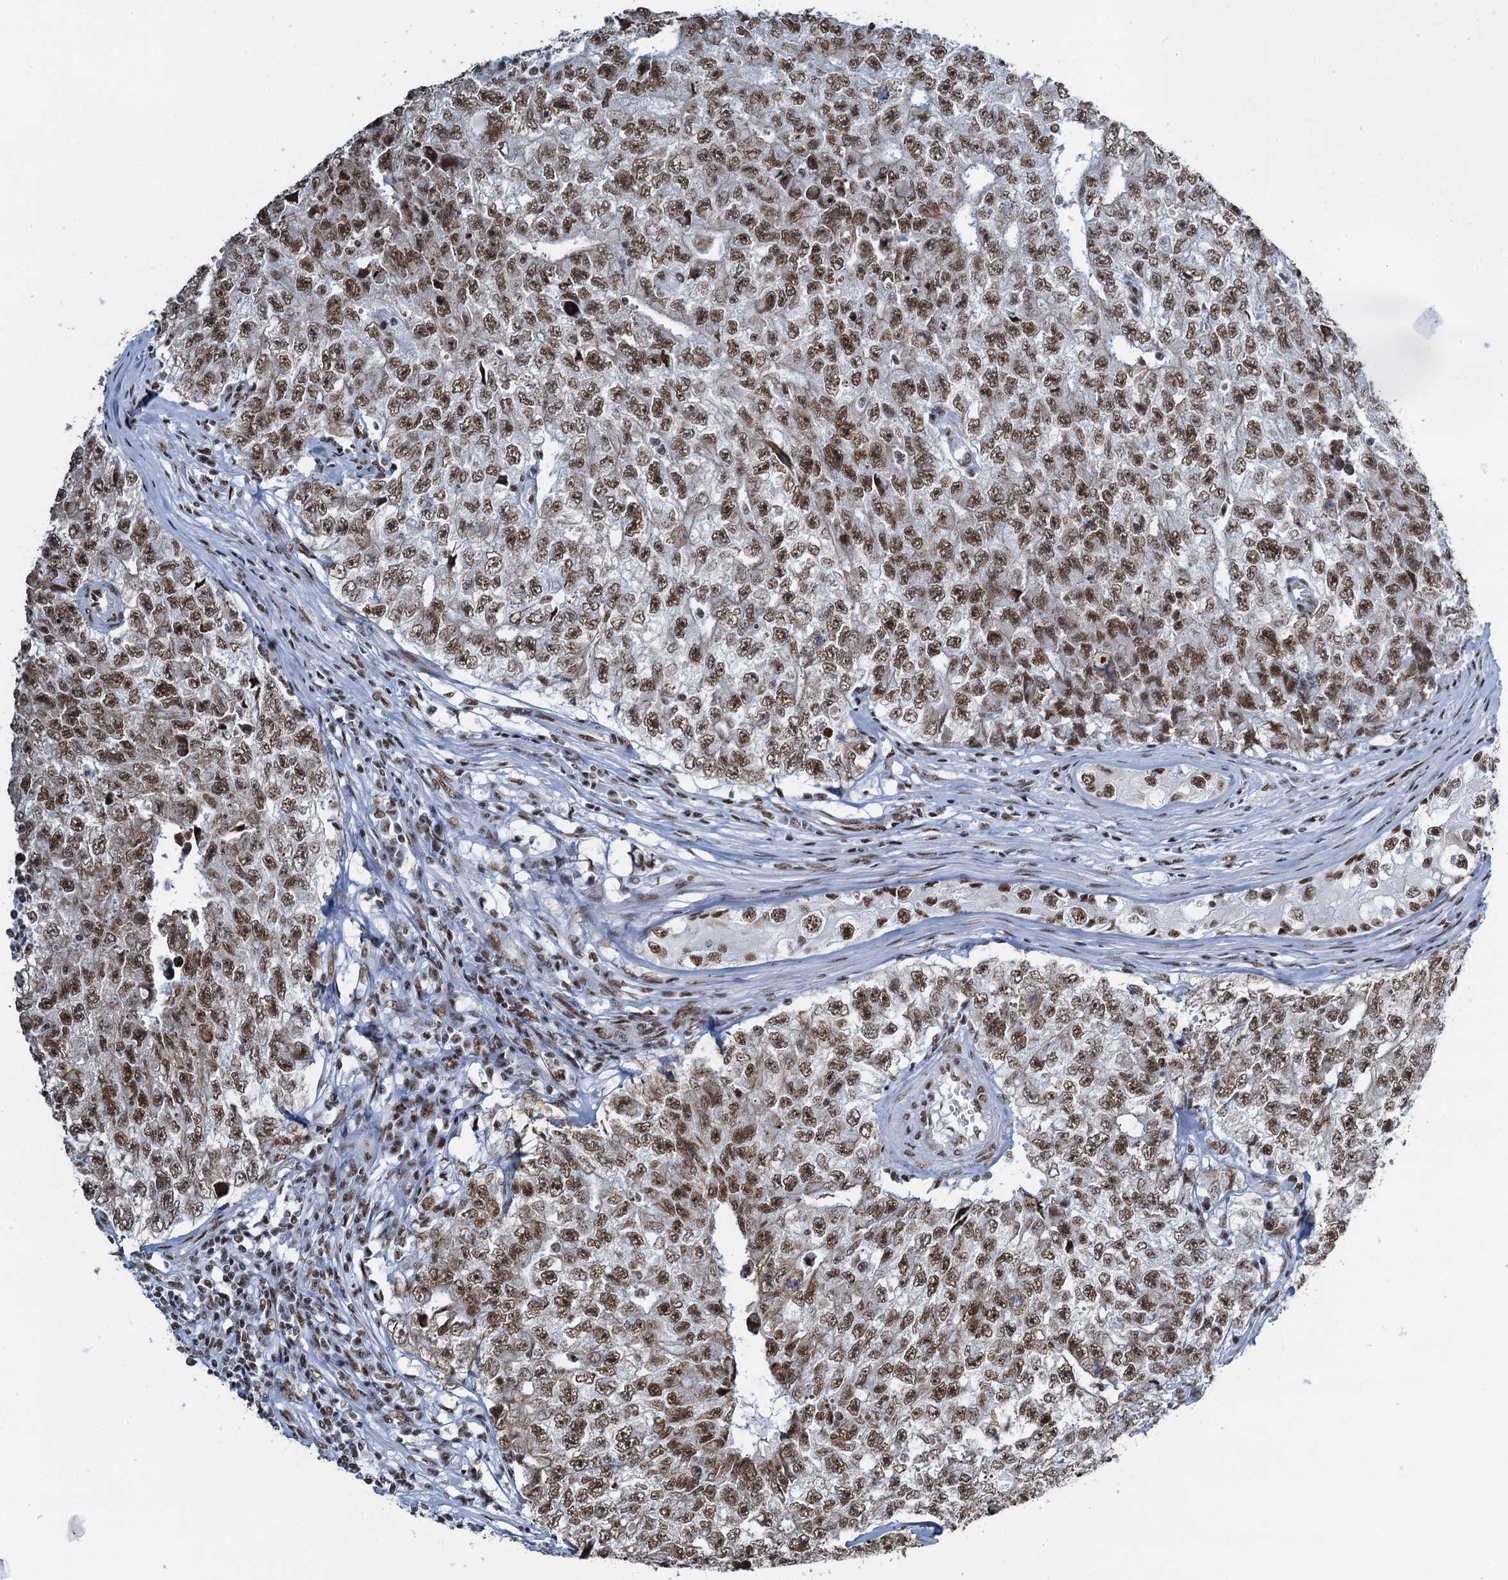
{"staining": {"intensity": "moderate", "quantity": ">75%", "location": "nuclear"}, "tissue": "testis cancer", "cell_type": "Tumor cells", "image_type": "cancer", "snomed": [{"axis": "morphology", "description": "Carcinoma, Embryonal, NOS"}, {"axis": "topography", "description": "Testis"}], "caption": "Human testis embryonal carcinoma stained with a protein marker exhibits moderate staining in tumor cells.", "gene": "ZNF609", "patient": {"sex": "male", "age": 17}}